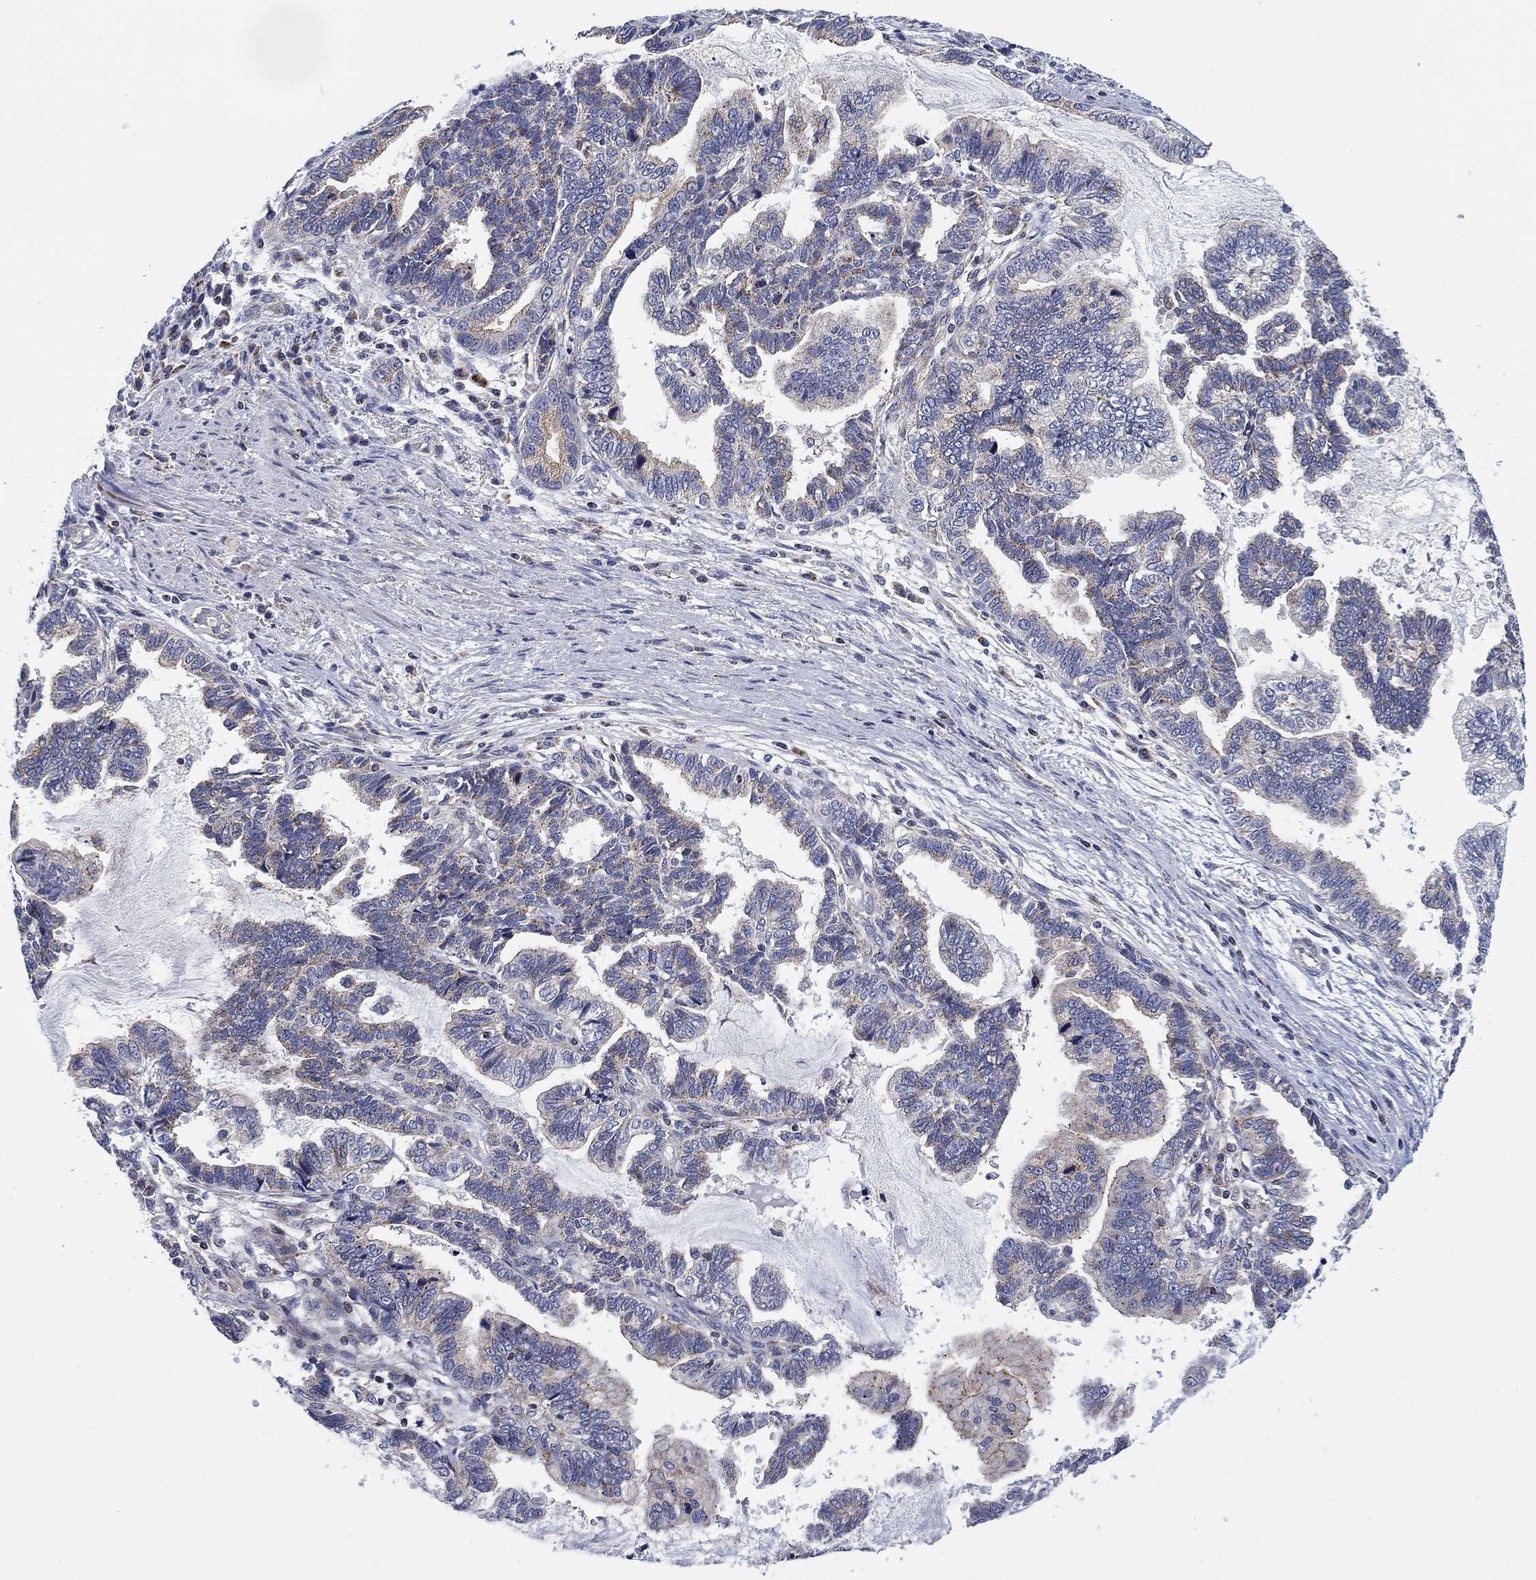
{"staining": {"intensity": "weak", "quantity": "<25%", "location": "cytoplasmic/membranous"}, "tissue": "stomach cancer", "cell_type": "Tumor cells", "image_type": "cancer", "snomed": [{"axis": "morphology", "description": "Adenocarcinoma, NOS"}, {"axis": "topography", "description": "Stomach"}], "caption": "Tumor cells show no significant expression in adenocarcinoma (stomach).", "gene": "NACAD", "patient": {"sex": "male", "age": 83}}